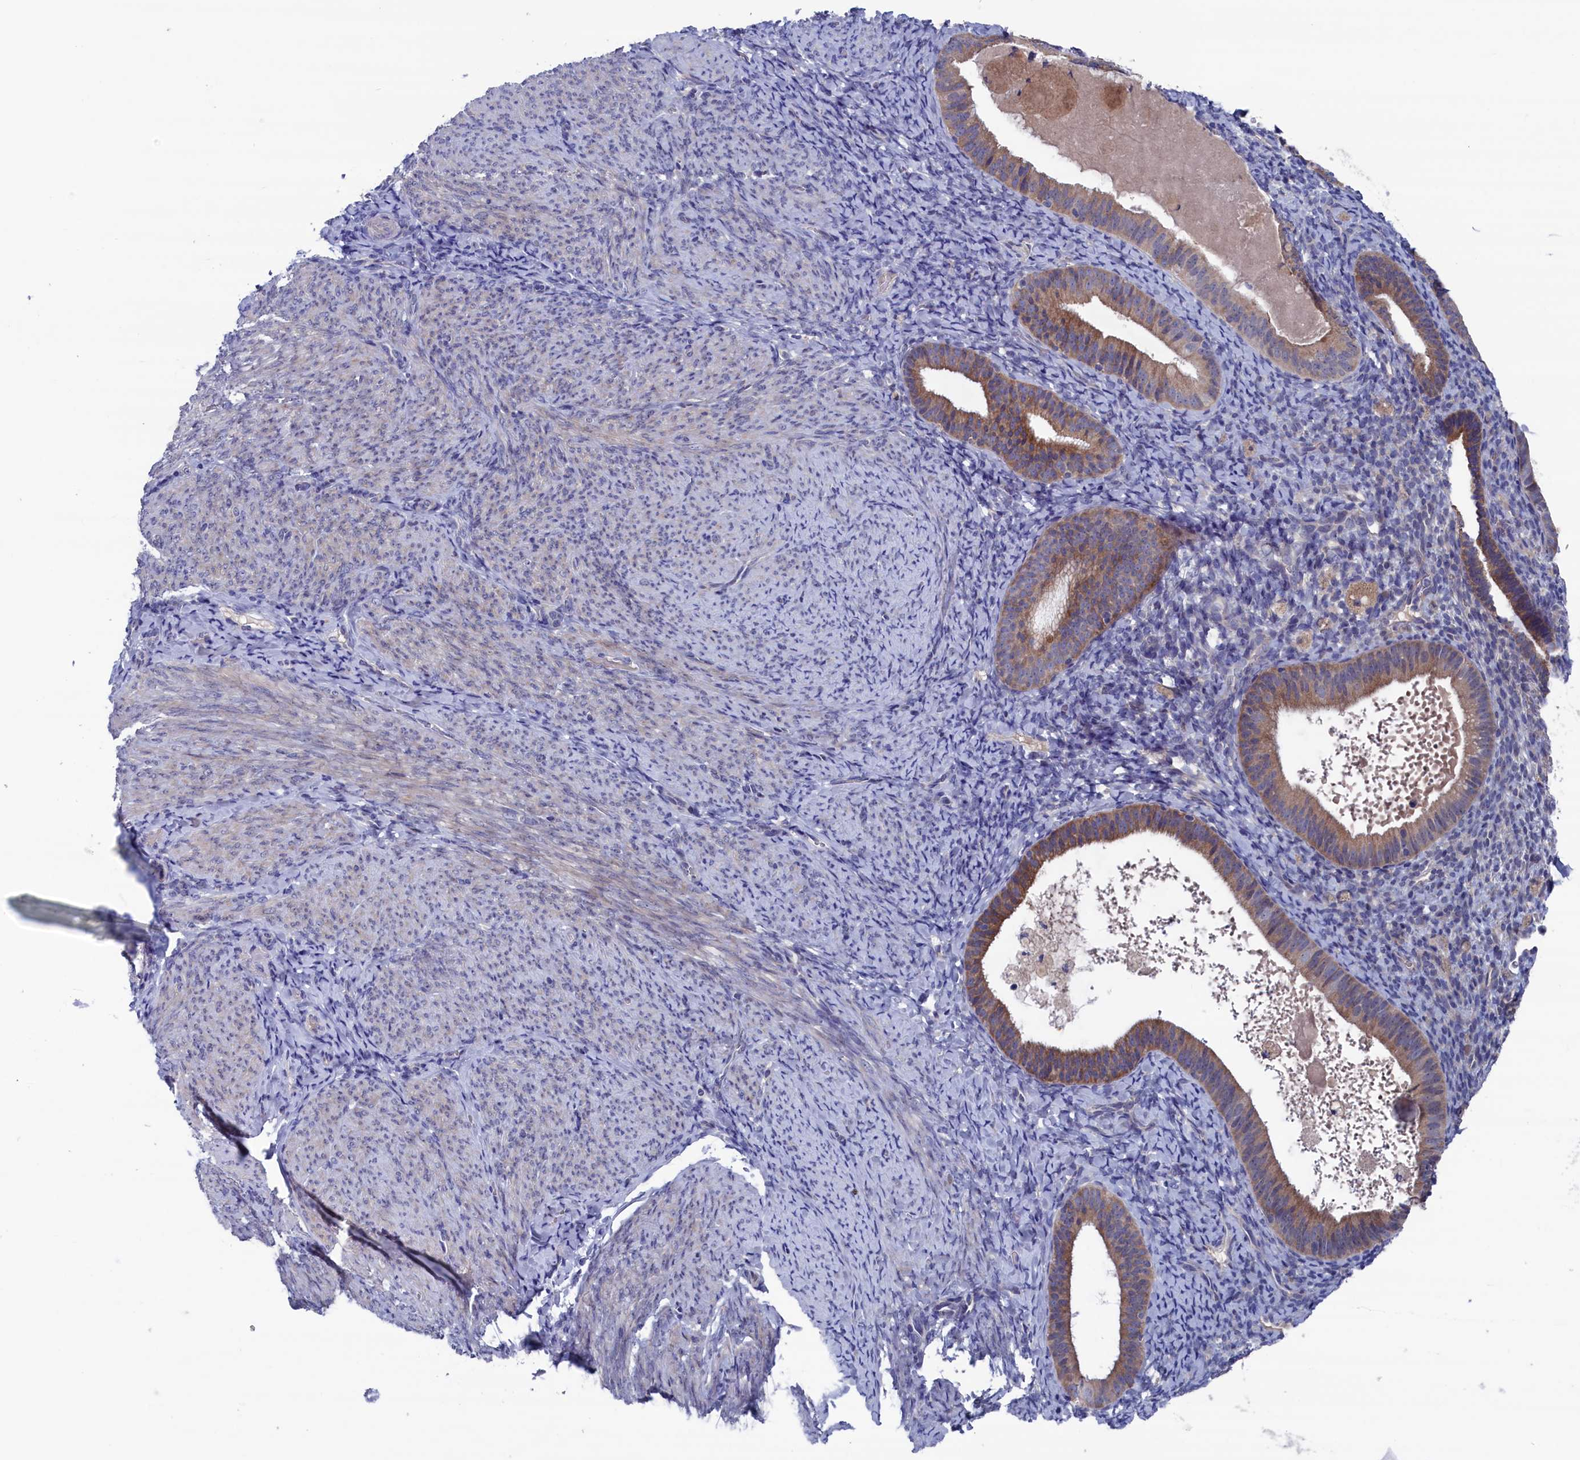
{"staining": {"intensity": "negative", "quantity": "none", "location": "none"}, "tissue": "endometrium", "cell_type": "Cells in endometrial stroma", "image_type": "normal", "snomed": [{"axis": "morphology", "description": "Normal tissue, NOS"}, {"axis": "topography", "description": "Endometrium"}], "caption": "The histopathology image exhibits no staining of cells in endometrial stroma in unremarkable endometrium. (Brightfield microscopy of DAB IHC at high magnification).", "gene": "SPATA13", "patient": {"sex": "female", "age": 65}}